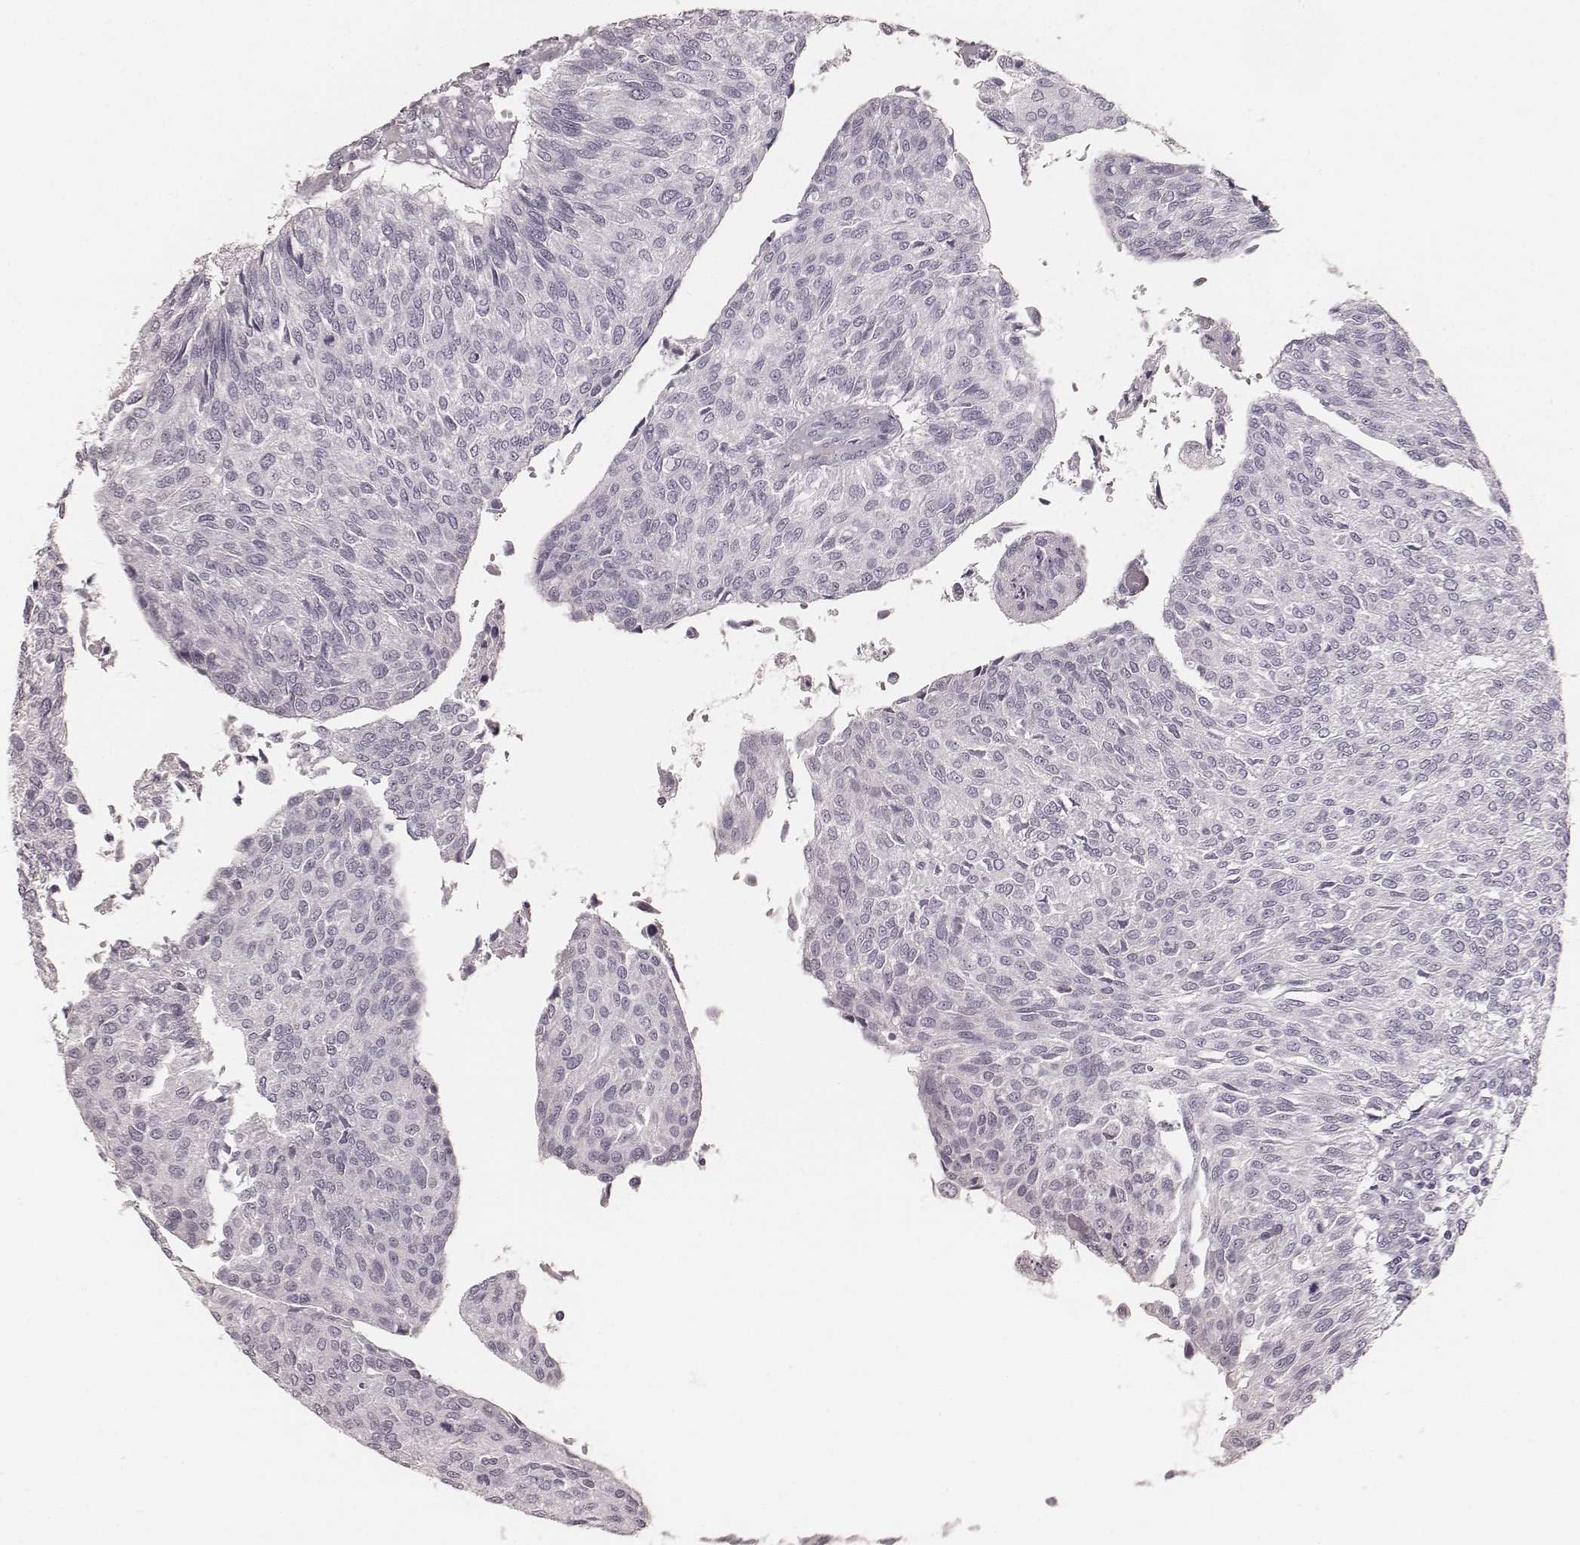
{"staining": {"intensity": "negative", "quantity": "none", "location": "none"}, "tissue": "urothelial cancer", "cell_type": "Tumor cells", "image_type": "cancer", "snomed": [{"axis": "morphology", "description": "Urothelial carcinoma, NOS"}, {"axis": "topography", "description": "Urinary bladder"}], "caption": "Immunohistochemistry (IHC) photomicrograph of human urothelial cancer stained for a protein (brown), which exhibits no positivity in tumor cells.", "gene": "KRT34", "patient": {"sex": "male", "age": 55}}